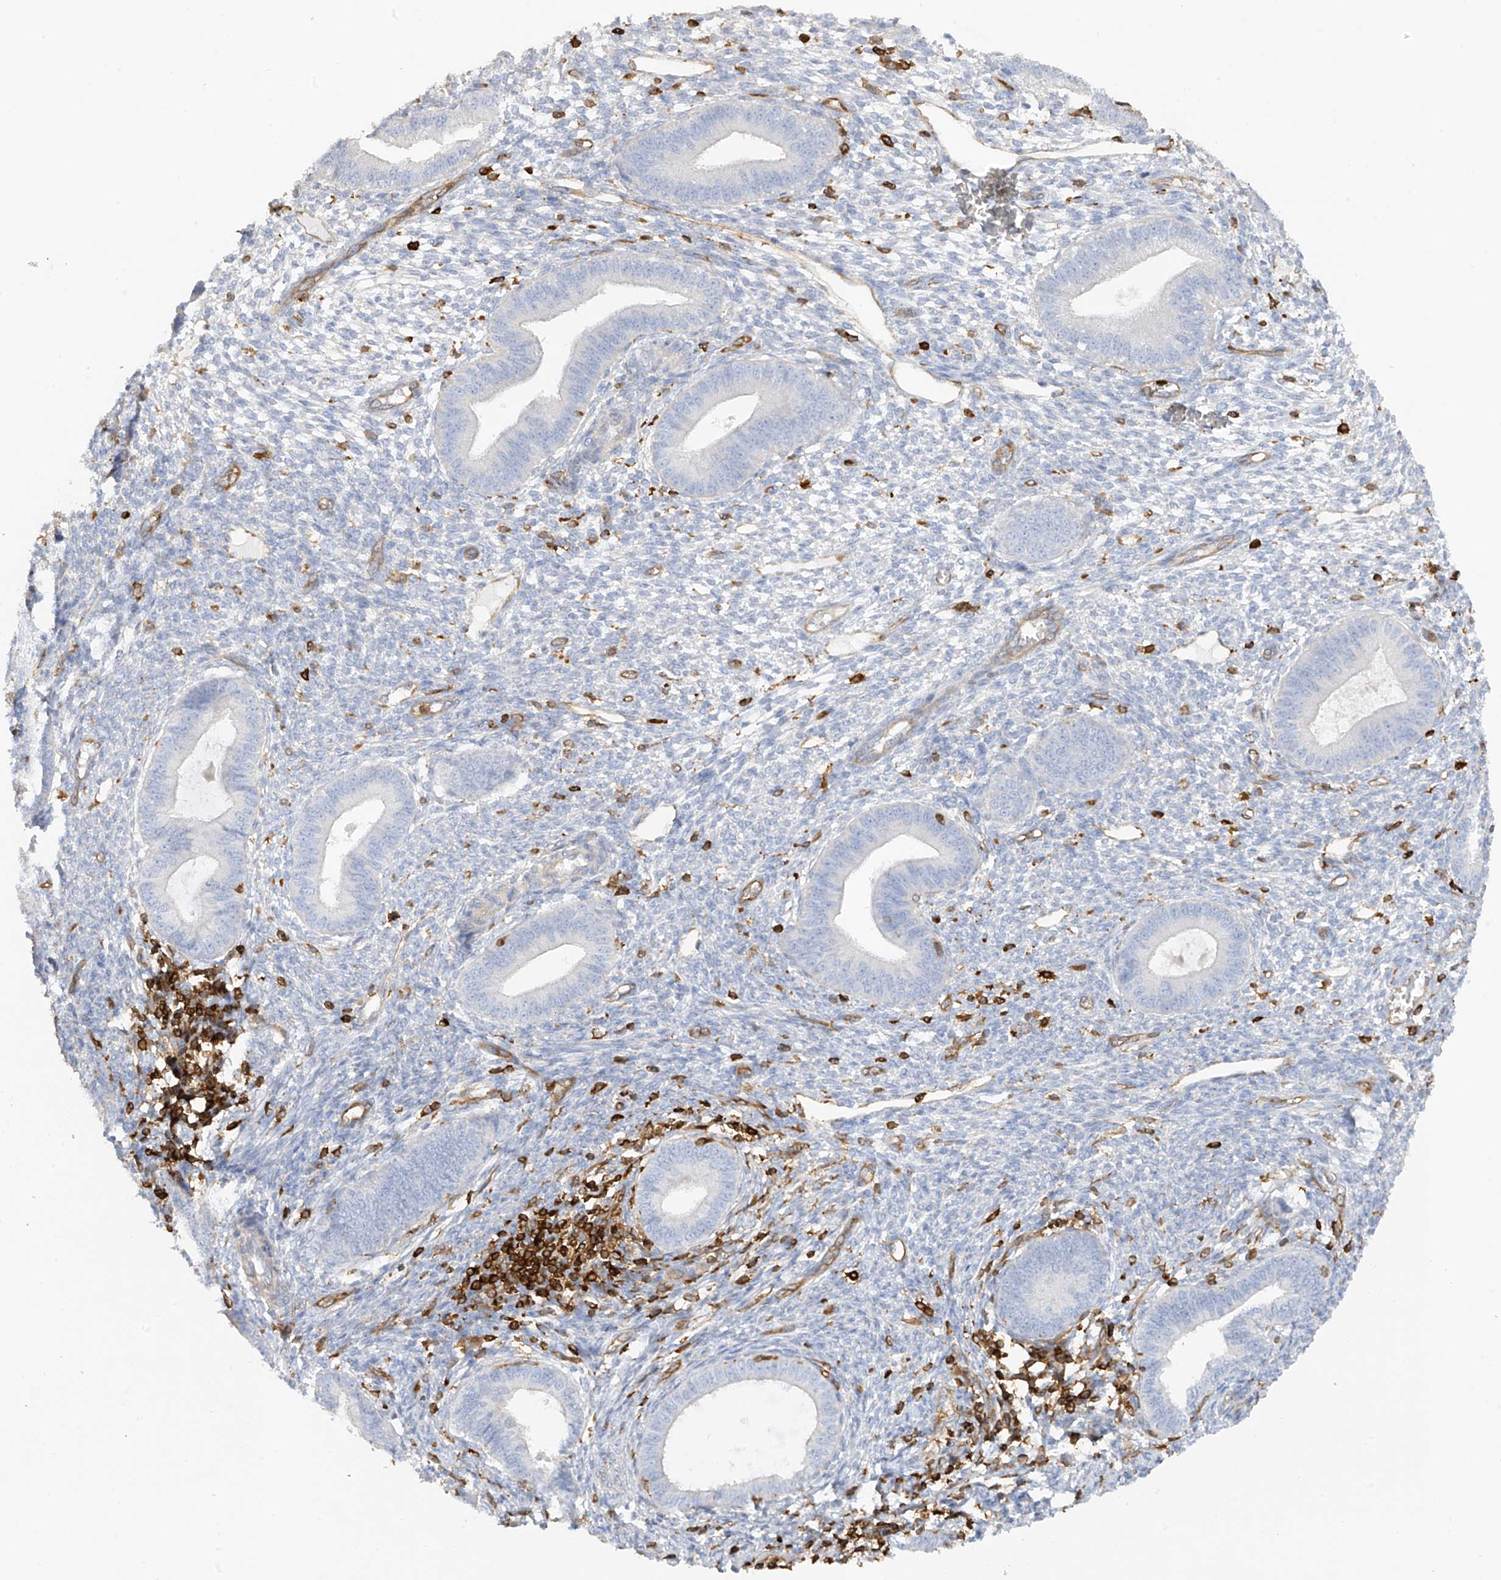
{"staining": {"intensity": "negative", "quantity": "none", "location": "none"}, "tissue": "endometrium", "cell_type": "Cells in endometrial stroma", "image_type": "normal", "snomed": [{"axis": "morphology", "description": "Normal tissue, NOS"}, {"axis": "topography", "description": "Endometrium"}], "caption": "Normal endometrium was stained to show a protein in brown. There is no significant staining in cells in endometrial stroma. (DAB IHC visualized using brightfield microscopy, high magnification).", "gene": "ARHGAP25", "patient": {"sex": "female", "age": 46}}